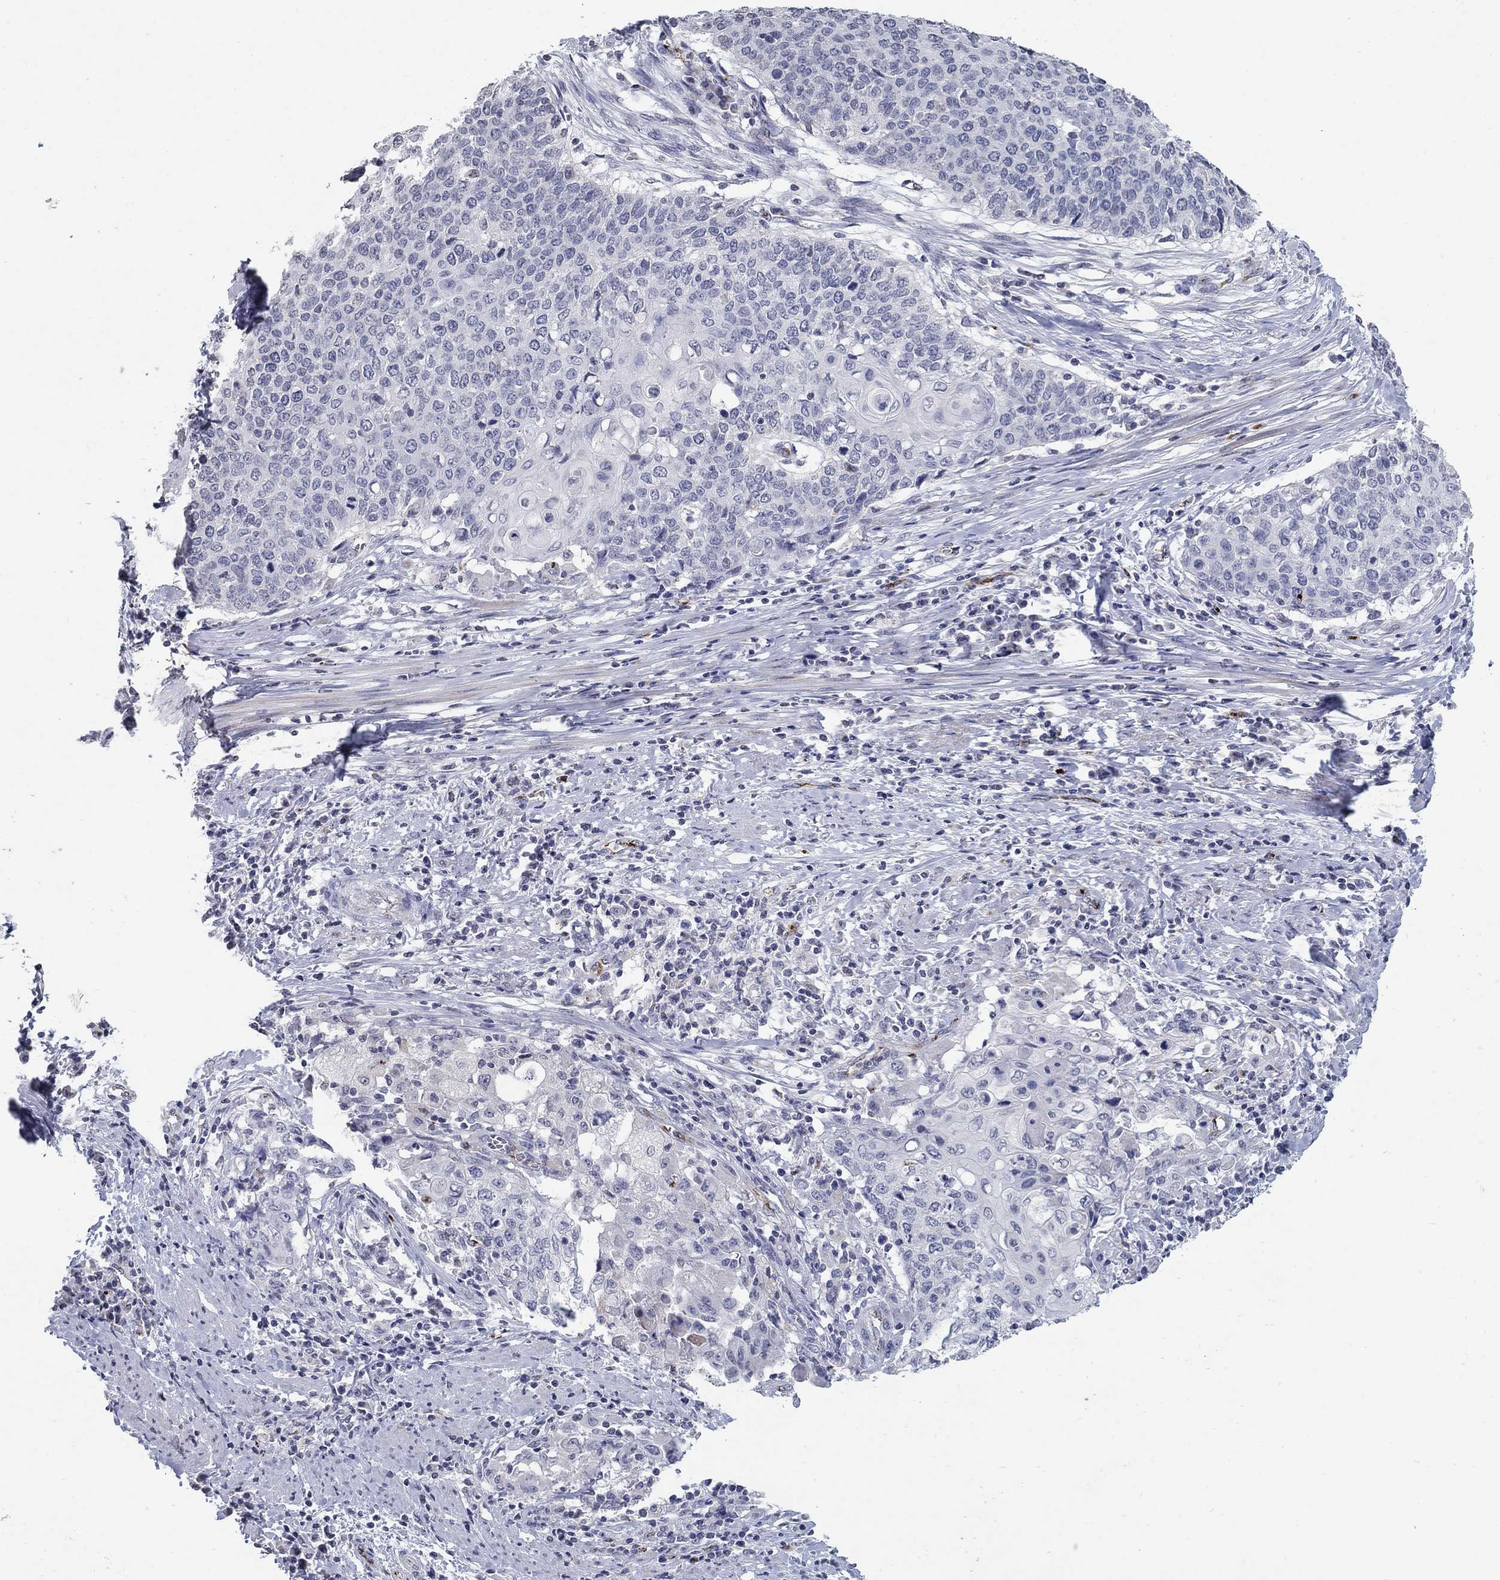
{"staining": {"intensity": "negative", "quantity": "none", "location": "none"}, "tissue": "cervical cancer", "cell_type": "Tumor cells", "image_type": "cancer", "snomed": [{"axis": "morphology", "description": "Squamous cell carcinoma, NOS"}, {"axis": "topography", "description": "Cervix"}], "caption": "DAB (3,3'-diaminobenzidine) immunohistochemical staining of cervical cancer reveals no significant staining in tumor cells.", "gene": "TINAG", "patient": {"sex": "female", "age": 39}}